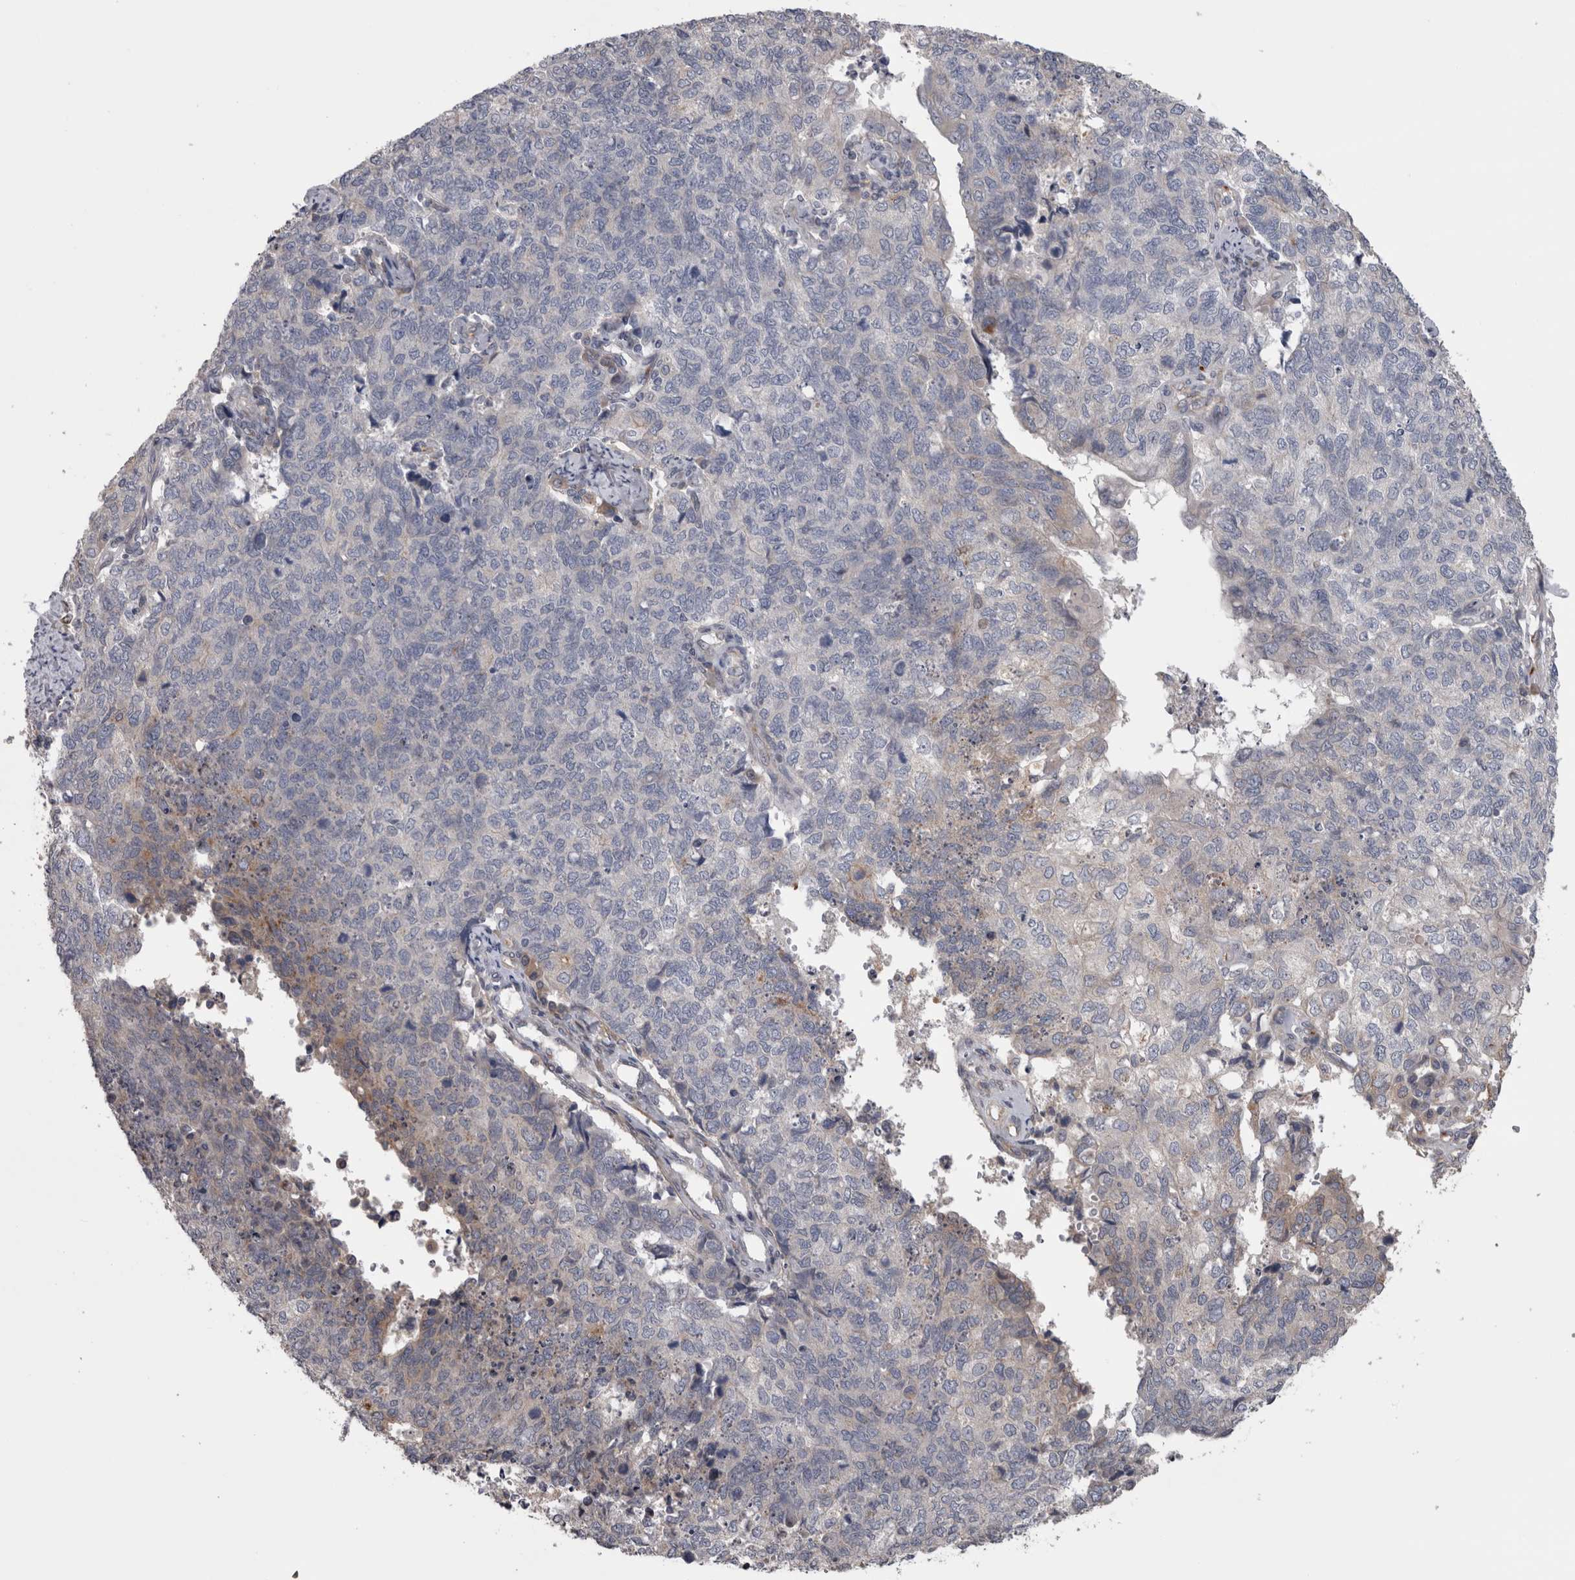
{"staining": {"intensity": "negative", "quantity": "none", "location": "none"}, "tissue": "cervical cancer", "cell_type": "Tumor cells", "image_type": "cancer", "snomed": [{"axis": "morphology", "description": "Squamous cell carcinoma, NOS"}, {"axis": "topography", "description": "Cervix"}], "caption": "This photomicrograph is of cervical cancer (squamous cell carcinoma) stained with immunohistochemistry to label a protein in brown with the nuclei are counter-stained blue. There is no positivity in tumor cells.", "gene": "STC1", "patient": {"sex": "female", "age": 63}}